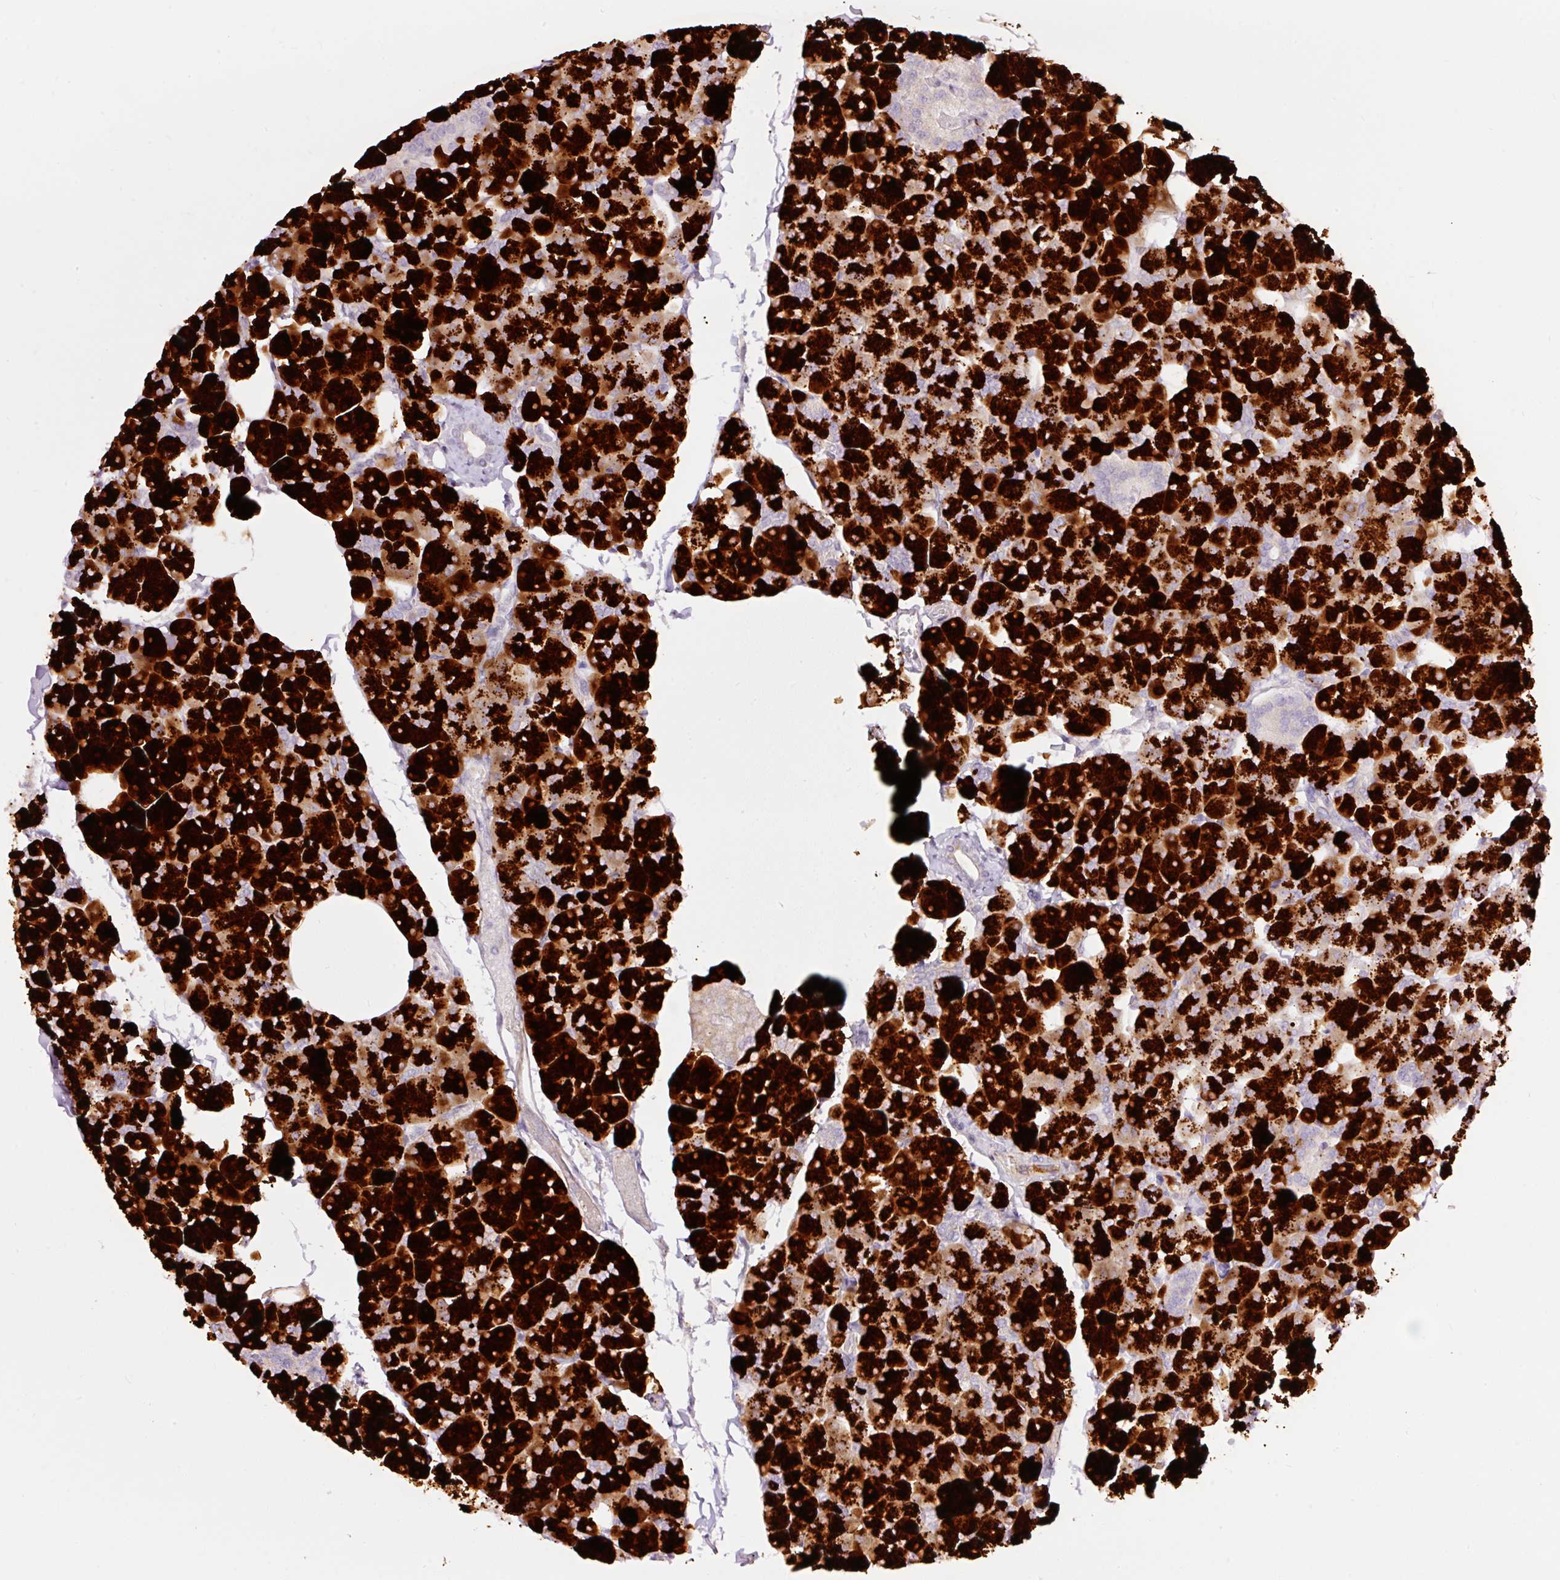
{"staining": {"intensity": "strong", "quantity": ">75%", "location": "cytoplasmic/membranous"}, "tissue": "pancreas", "cell_type": "Exocrine glandular cells", "image_type": "normal", "snomed": [{"axis": "morphology", "description": "Normal tissue, NOS"}, {"axis": "topography", "description": "Pancreas"}], "caption": "Pancreas stained with IHC shows strong cytoplasmic/membranous expression in about >75% of exocrine glandular cells. (DAB IHC, brown staining for protein, blue staining for nuclei).", "gene": "RSPO2", "patient": {"sex": "male", "age": 35}}